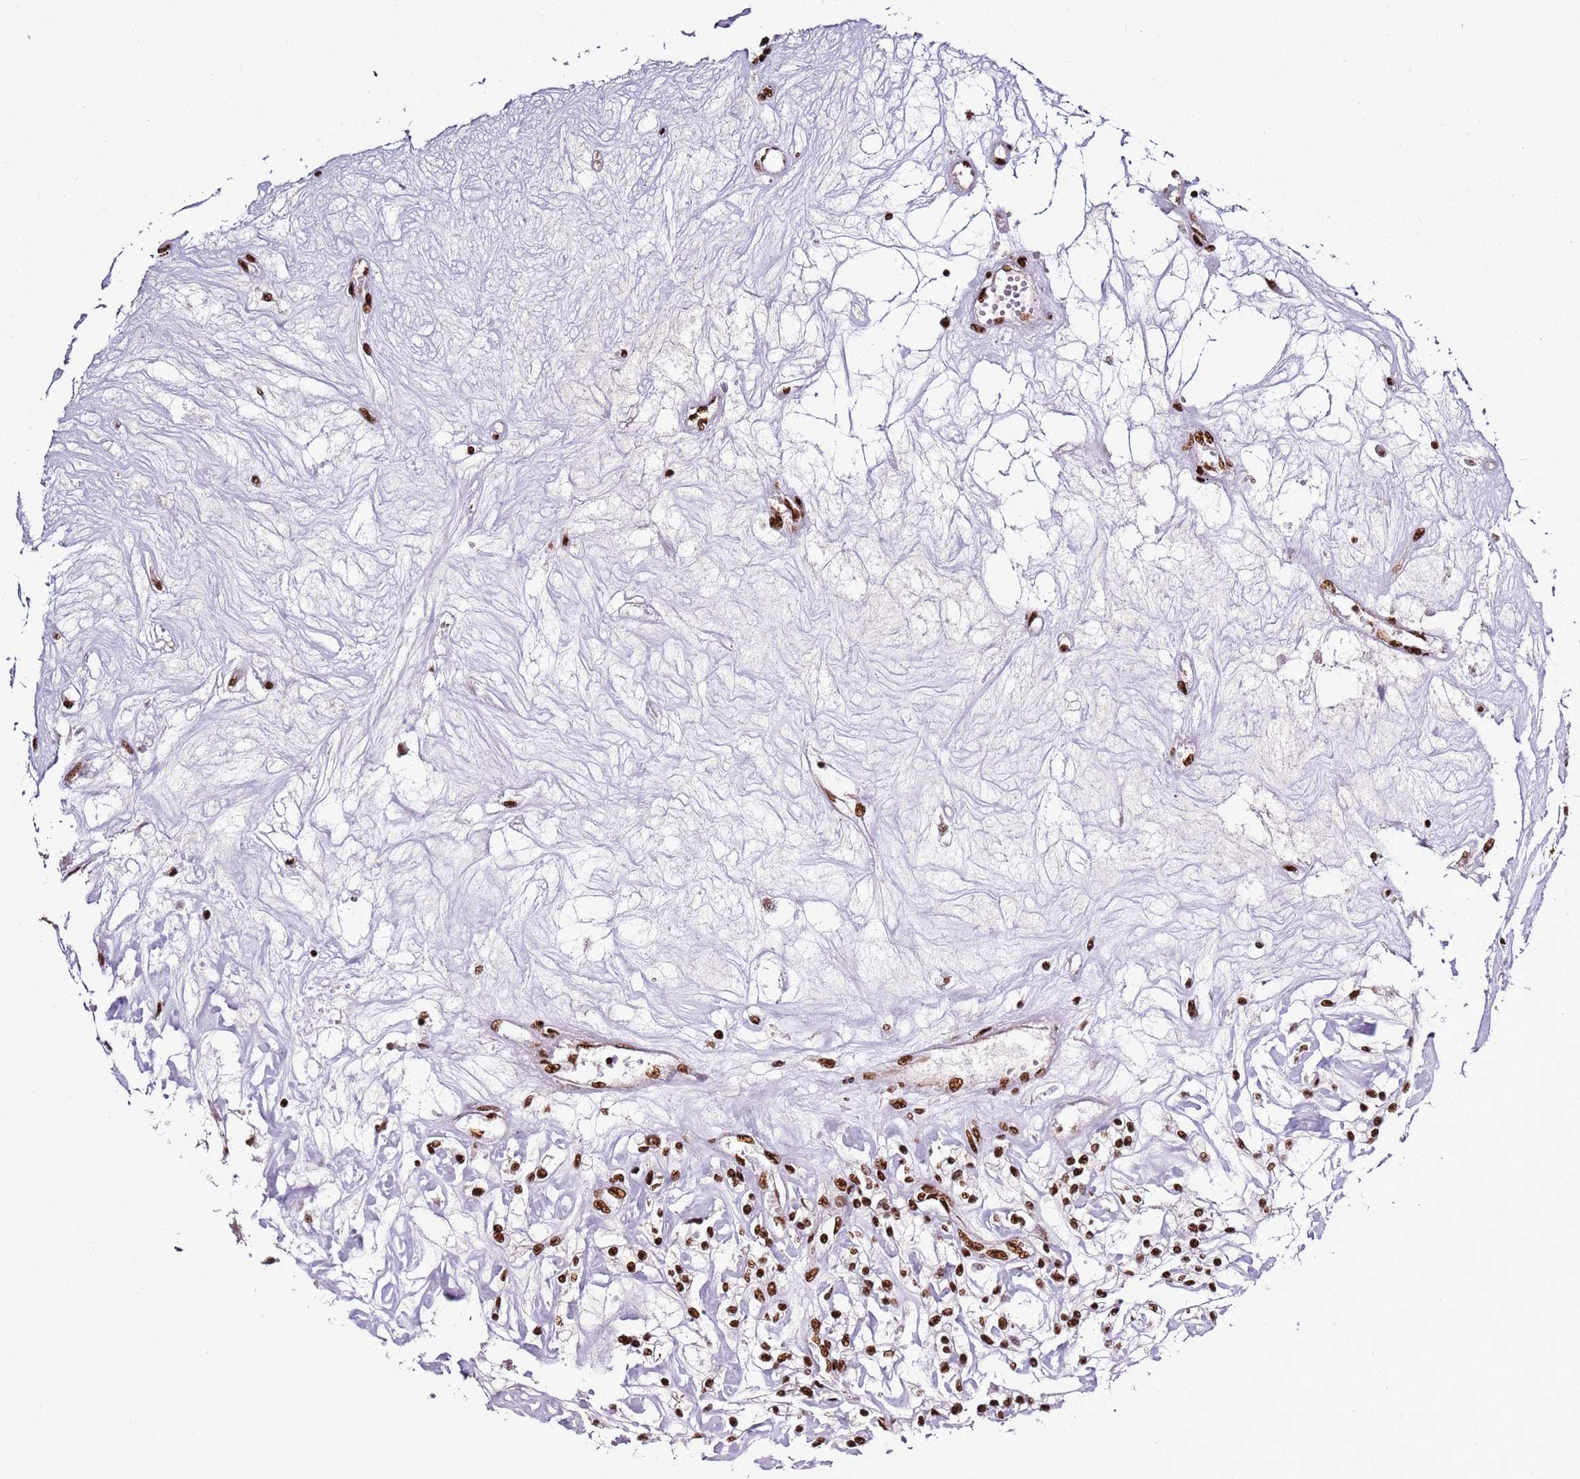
{"staining": {"intensity": "strong", "quantity": ">75%", "location": "nuclear"}, "tissue": "renal cancer", "cell_type": "Tumor cells", "image_type": "cancer", "snomed": [{"axis": "morphology", "description": "Adenocarcinoma, NOS"}, {"axis": "topography", "description": "Kidney"}], "caption": "IHC micrograph of neoplastic tissue: human renal adenocarcinoma stained using IHC exhibits high levels of strong protein expression localized specifically in the nuclear of tumor cells, appearing as a nuclear brown color.", "gene": "C6orf226", "patient": {"sex": "female", "age": 59}}